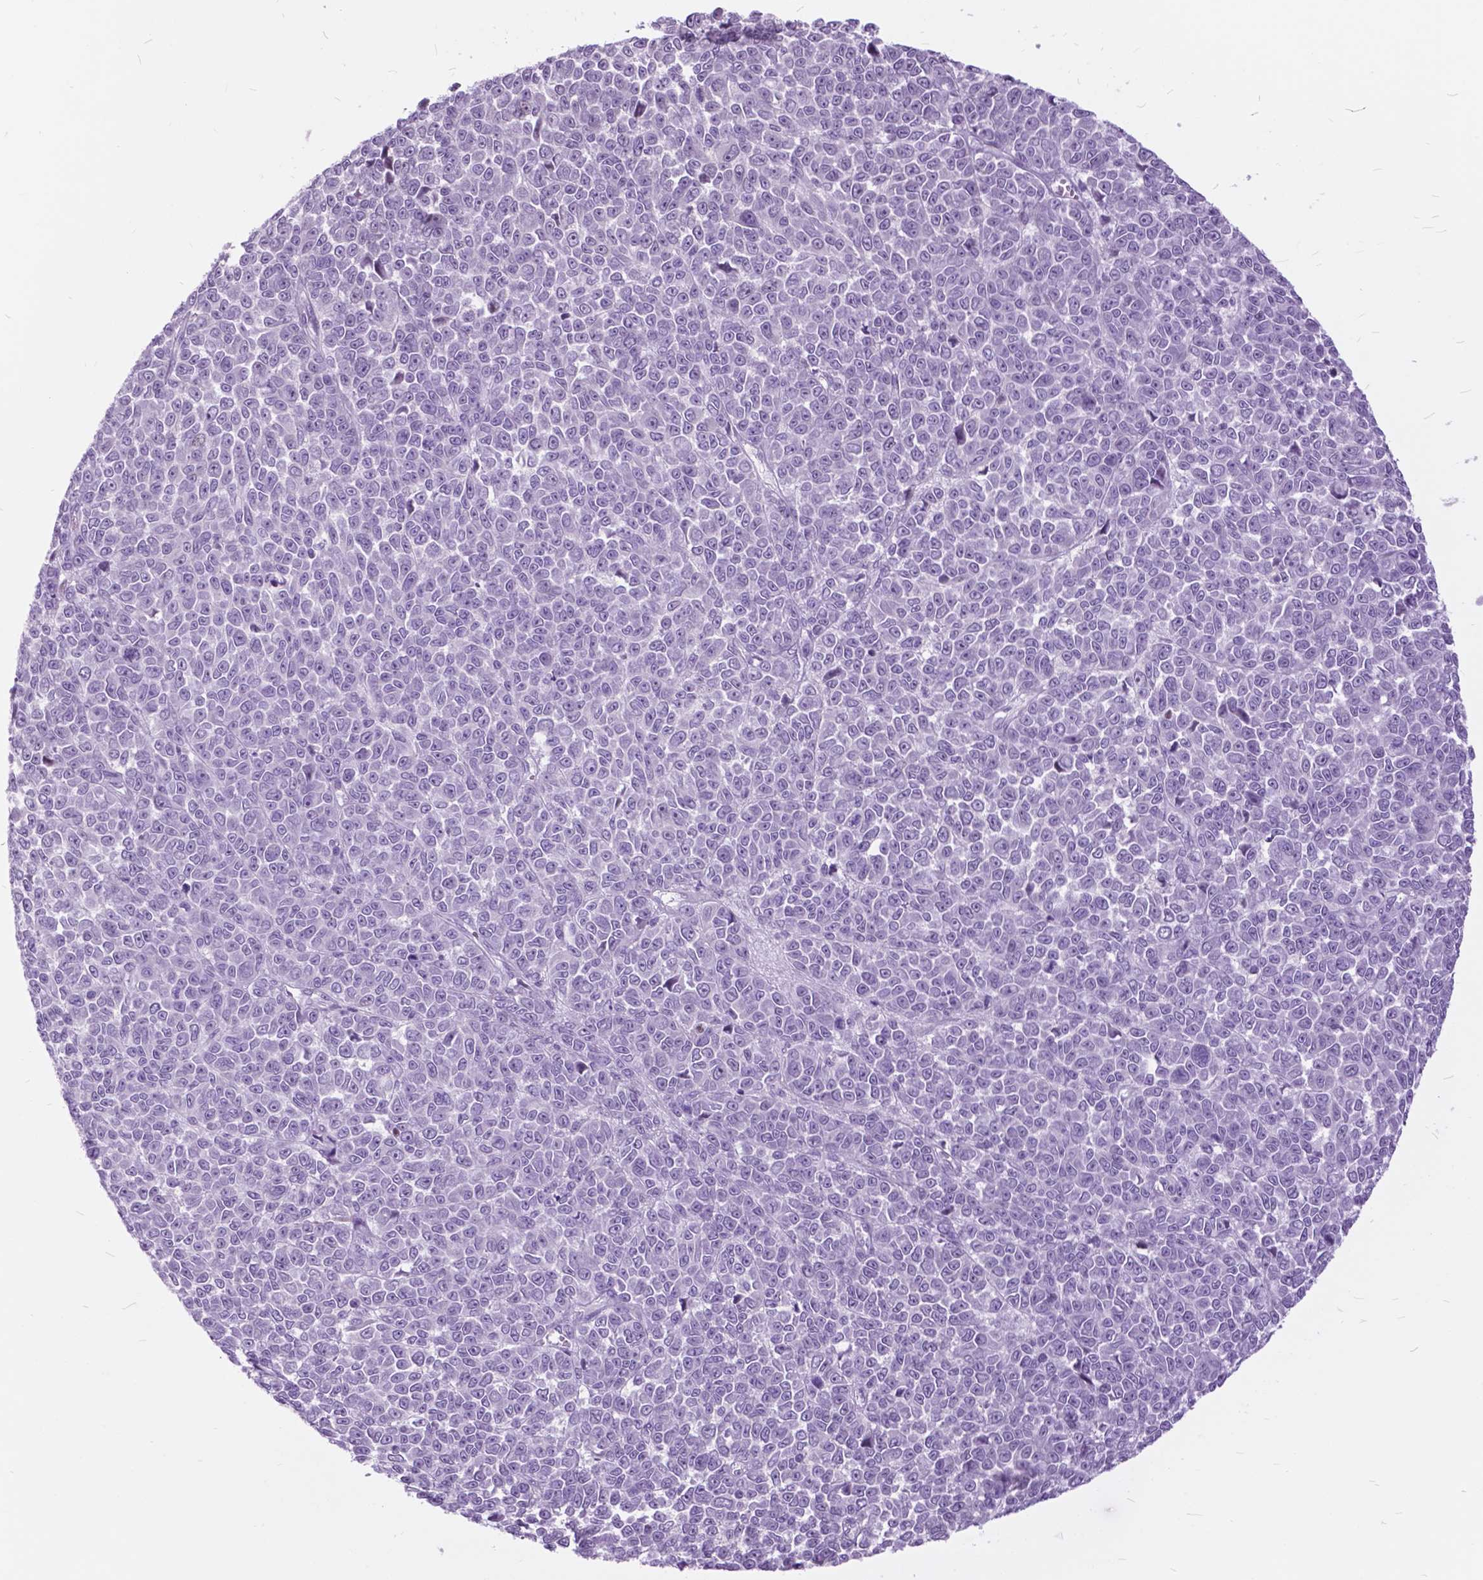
{"staining": {"intensity": "negative", "quantity": "none", "location": "none"}, "tissue": "melanoma", "cell_type": "Tumor cells", "image_type": "cancer", "snomed": [{"axis": "morphology", "description": "Malignant melanoma, NOS"}, {"axis": "topography", "description": "Skin"}], "caption": "Protein analysis of melanoma exhibits no significant positivity in tumor cells.", "gene": "SP140", "patient": {"sex": "female", "age": 95}}